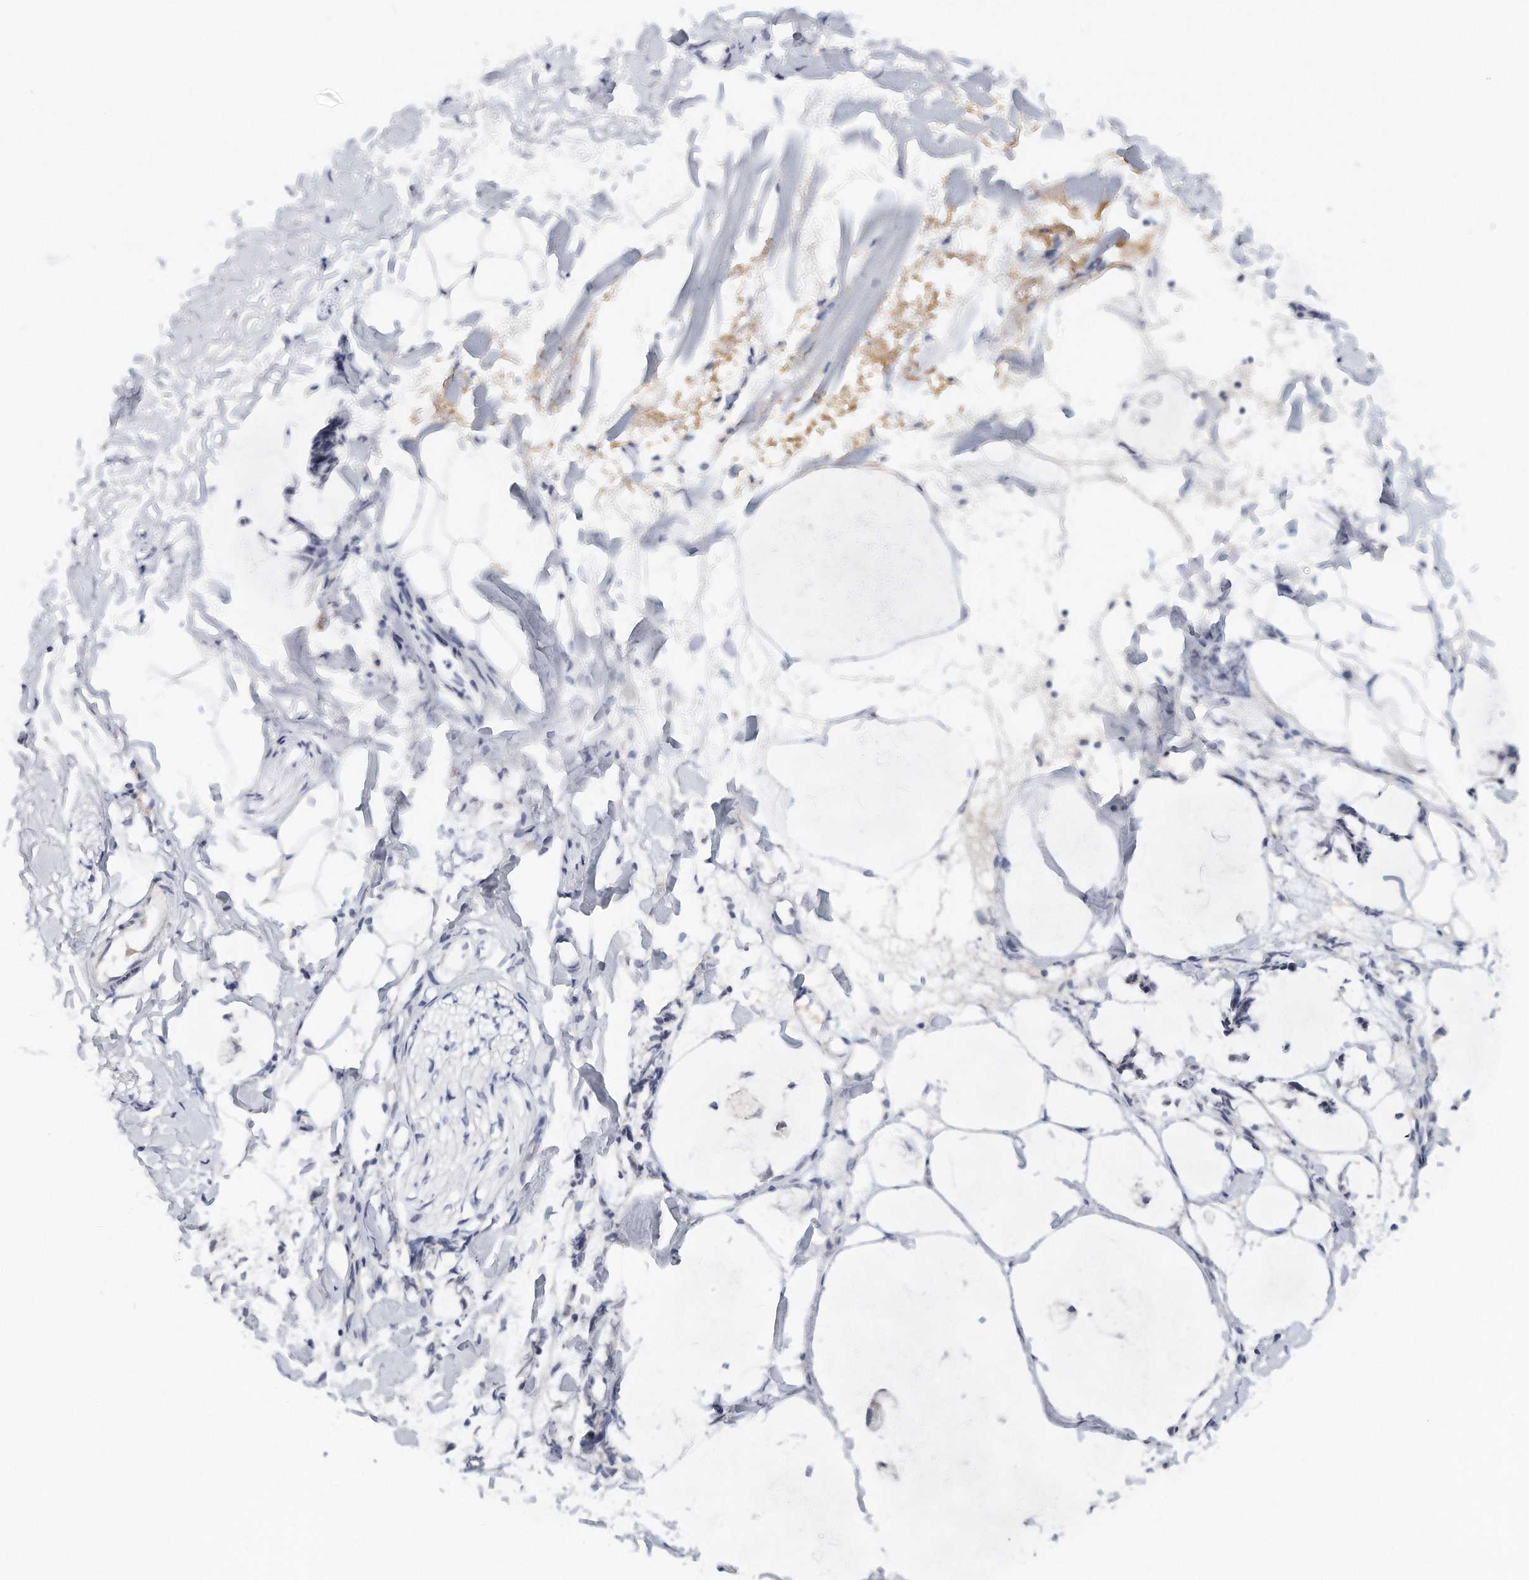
{"staining": {"intensity": "negative", "quantity": "none", "location": "none"}, "tissue": "adipose tissue", "cell_type": "Adipocytes", "image_type": "normal", "snomed": [{"axis": "morphology", "description": "Normal tissue, NOS"}, {"axis": "morphology", "description": "Adenocarcinoma, NOS"}, {"axis": "topography", "description": "Colon"}, {"axis": "topography", "description": "Peripheral nerve tissue"}], "caption": "Immunohistochemical staining of normal human adipose tissue shows no significant expression in adipocytes.", "gene": "DDX43", "patient": {"sex": "male", "age": 14}}